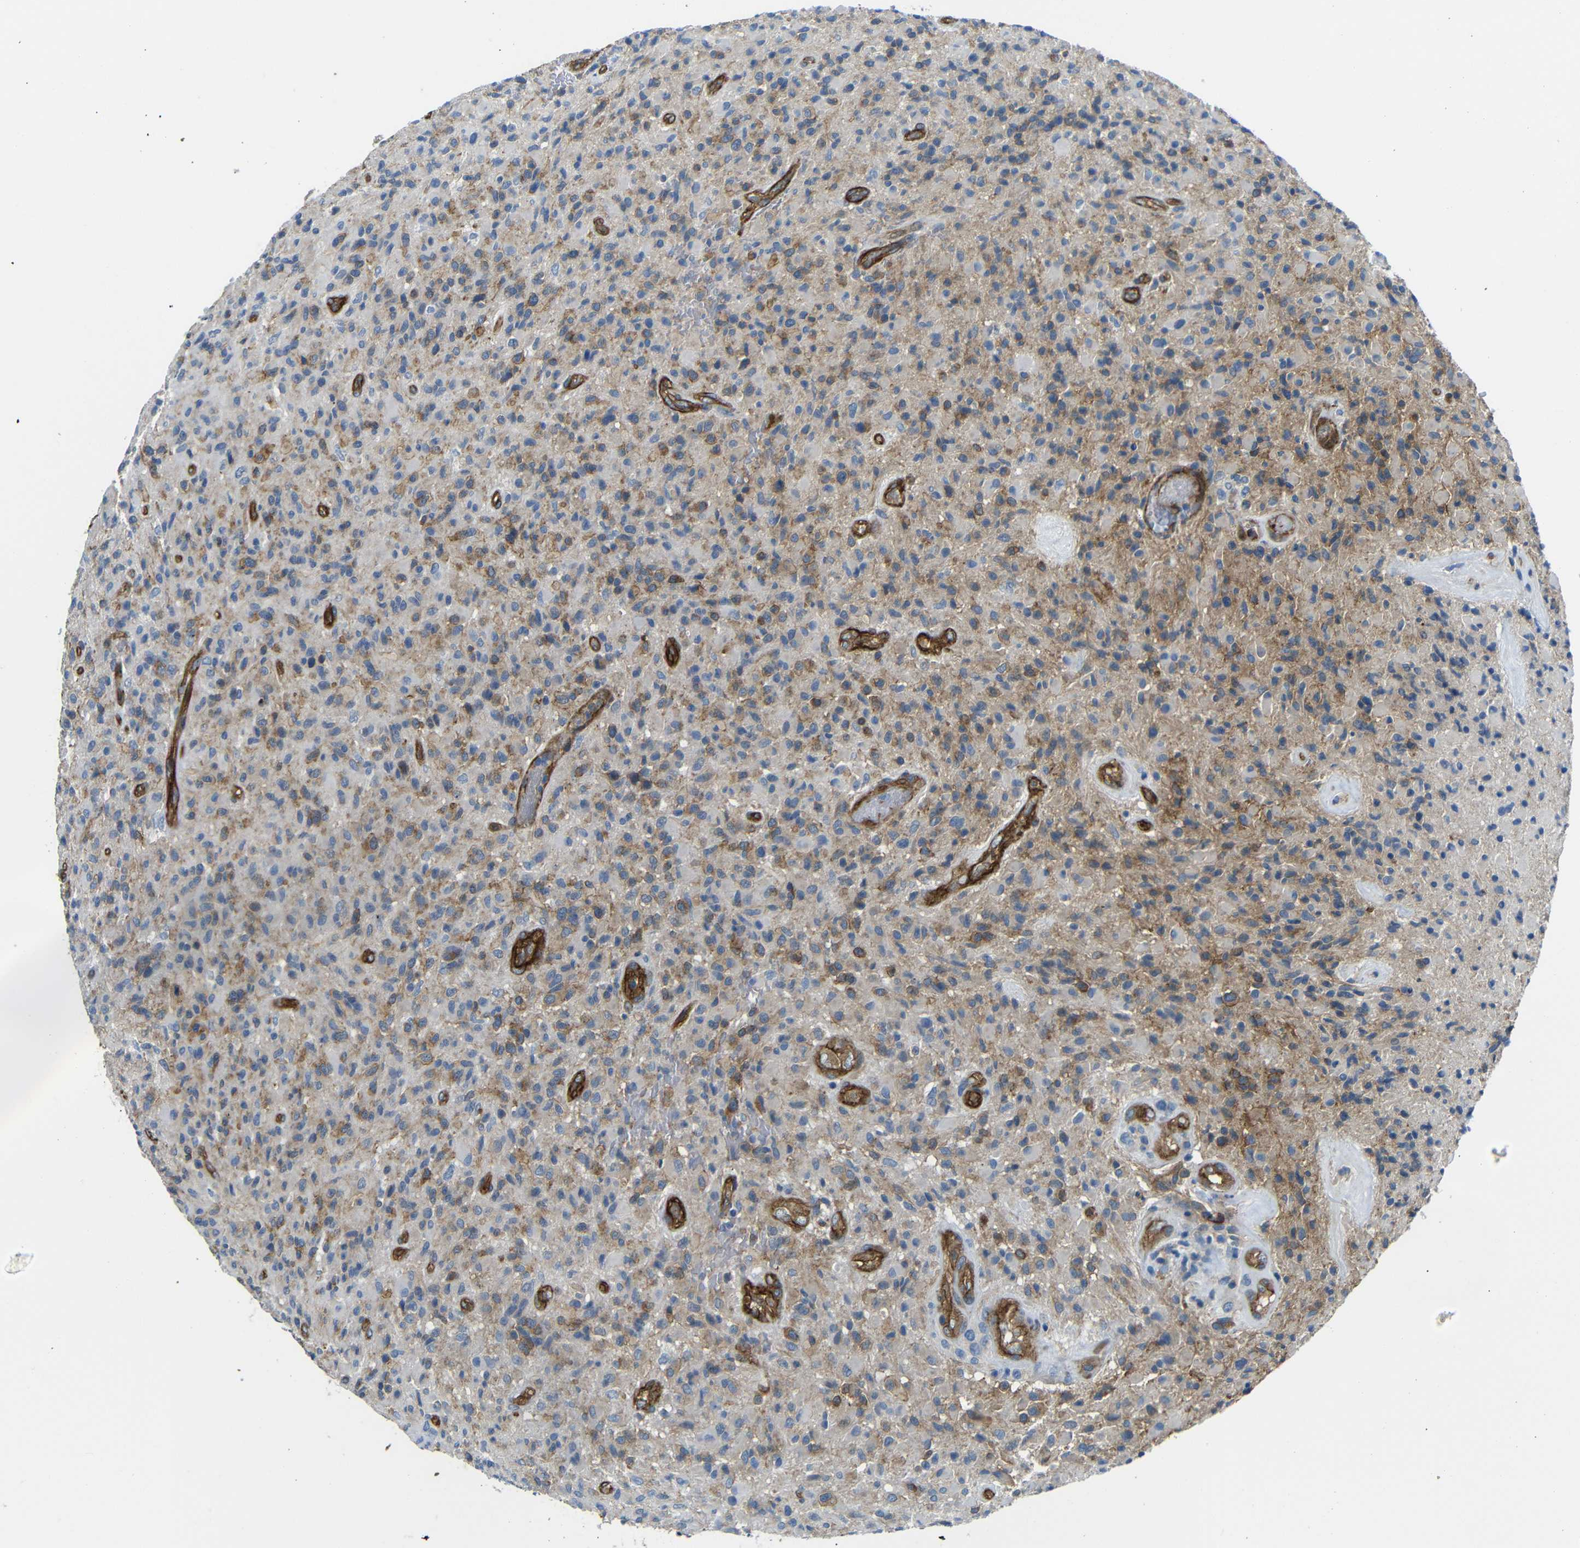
{"staining": {"intensity": "moderate", "quantity": "25%-75%", "location": "cytoplasmic/membranous"}, "tissue": "glioma", "cell_type": "Tumor cells", "image_type": "cancer", "snomed": [{"axis": "morphology", "description": "Glioma, malignant, High grade"}, {"axis": "topography", "description": "Brain"}], "caption": "High-power microscopy captured an immunohistochemistry image of malignant glioma (high-grade), revealing moderate cytoplasmic/membranous expression in approximately 25%-75% of tumor cells. (DAB IHC with brightfield microscopy, high magnification).", "gene": "MYO1B", "patient": {"sex": "male", "age": 71}}